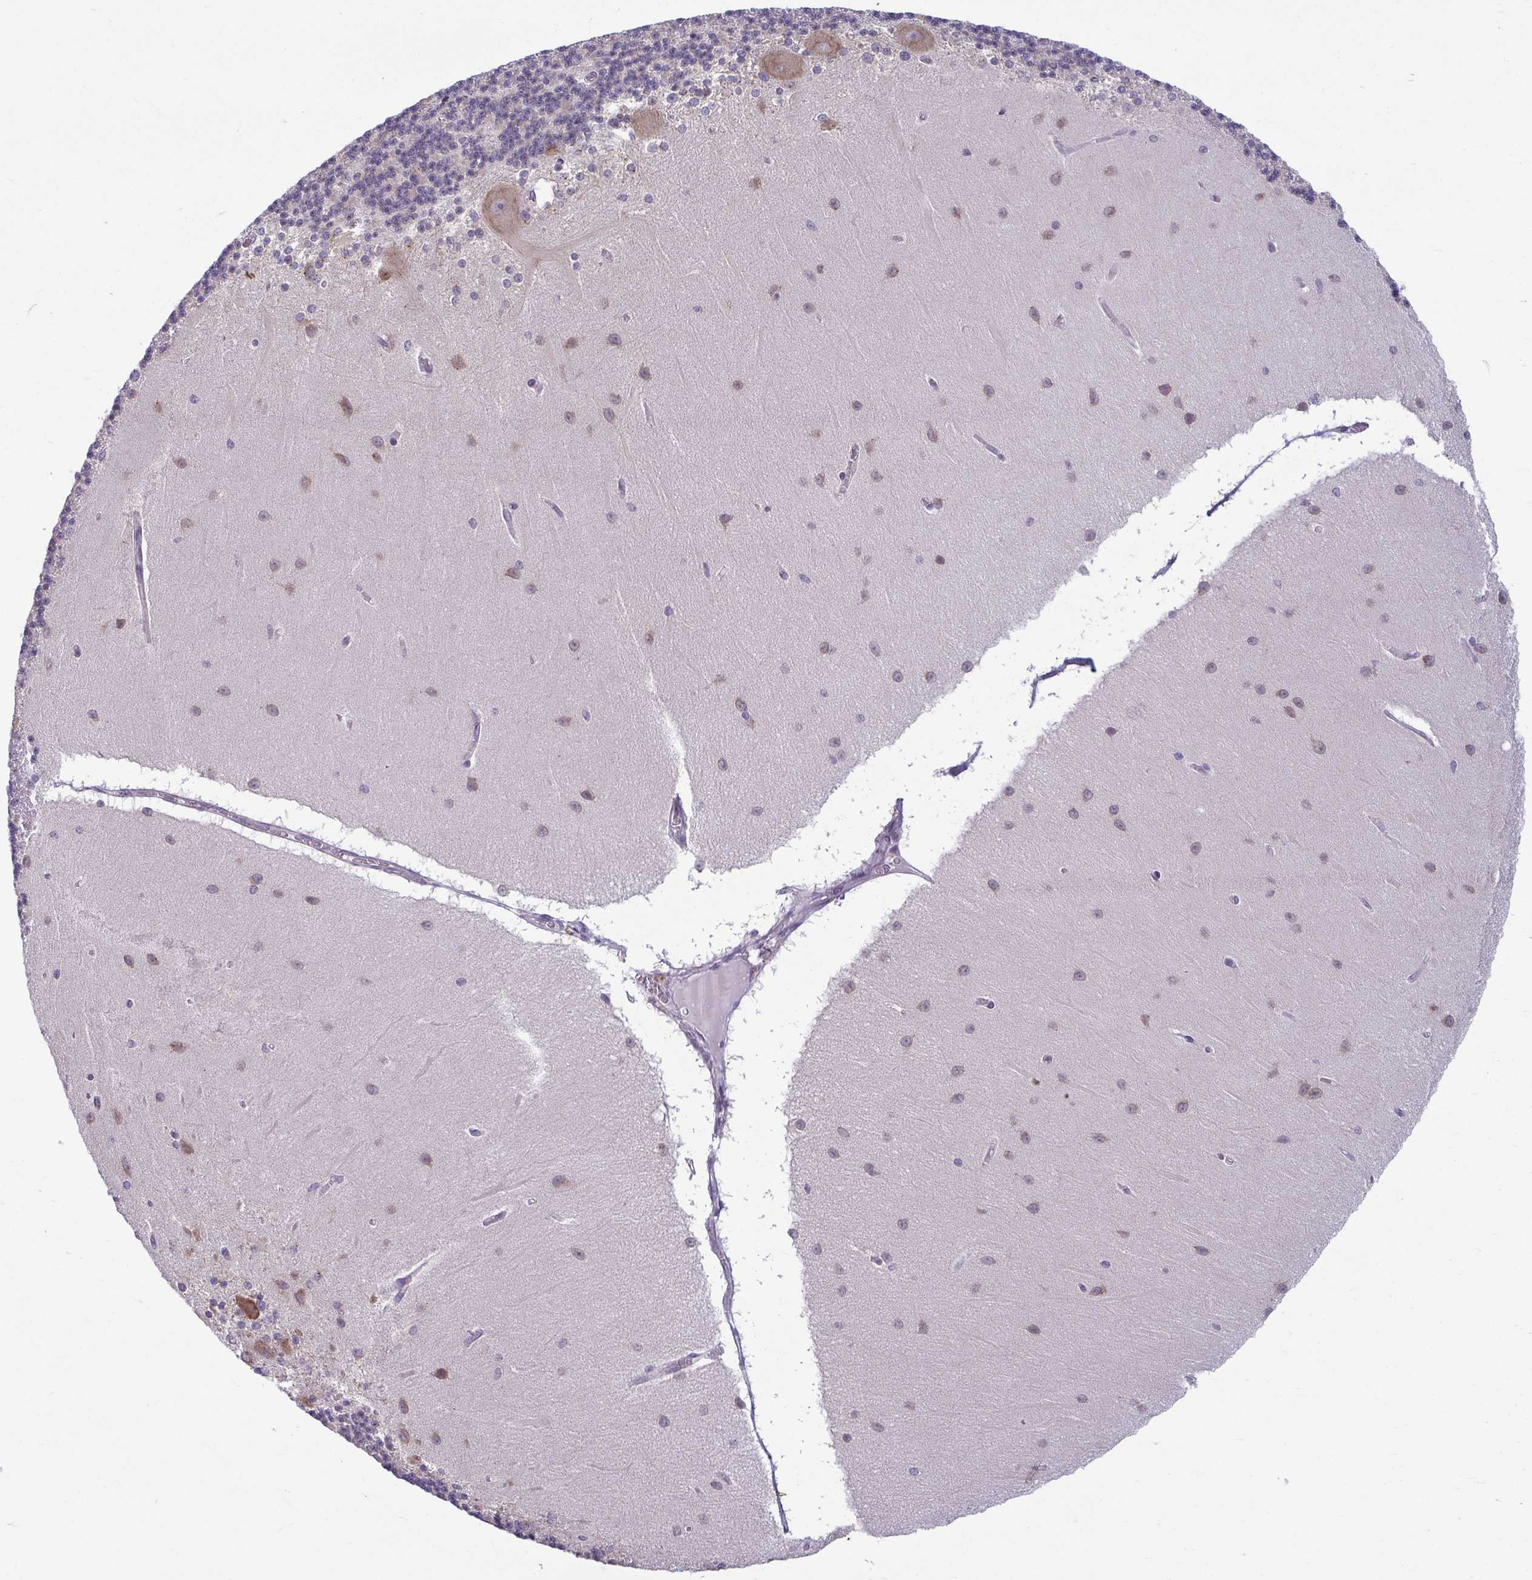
{"staining": {"intensity": "negative", "quantity": "none", "location": "none"}, "tissue": "cerebellum", "cell_type": "Cells in granular layer", "image_type": "normal", "snomed": [{"axis": "morphology", "description": "Normal tissue, NOS"}, {"axis": "topography", "description": "Cerebellum"}], "caption": "Cells in granular layer show no significant protein positivity in benign cerebellum. (Brightfield microscopy of DAB IHC at high magnification).", "gene": "TMEM108", "patient": {"sex": "female", "age": 54}}